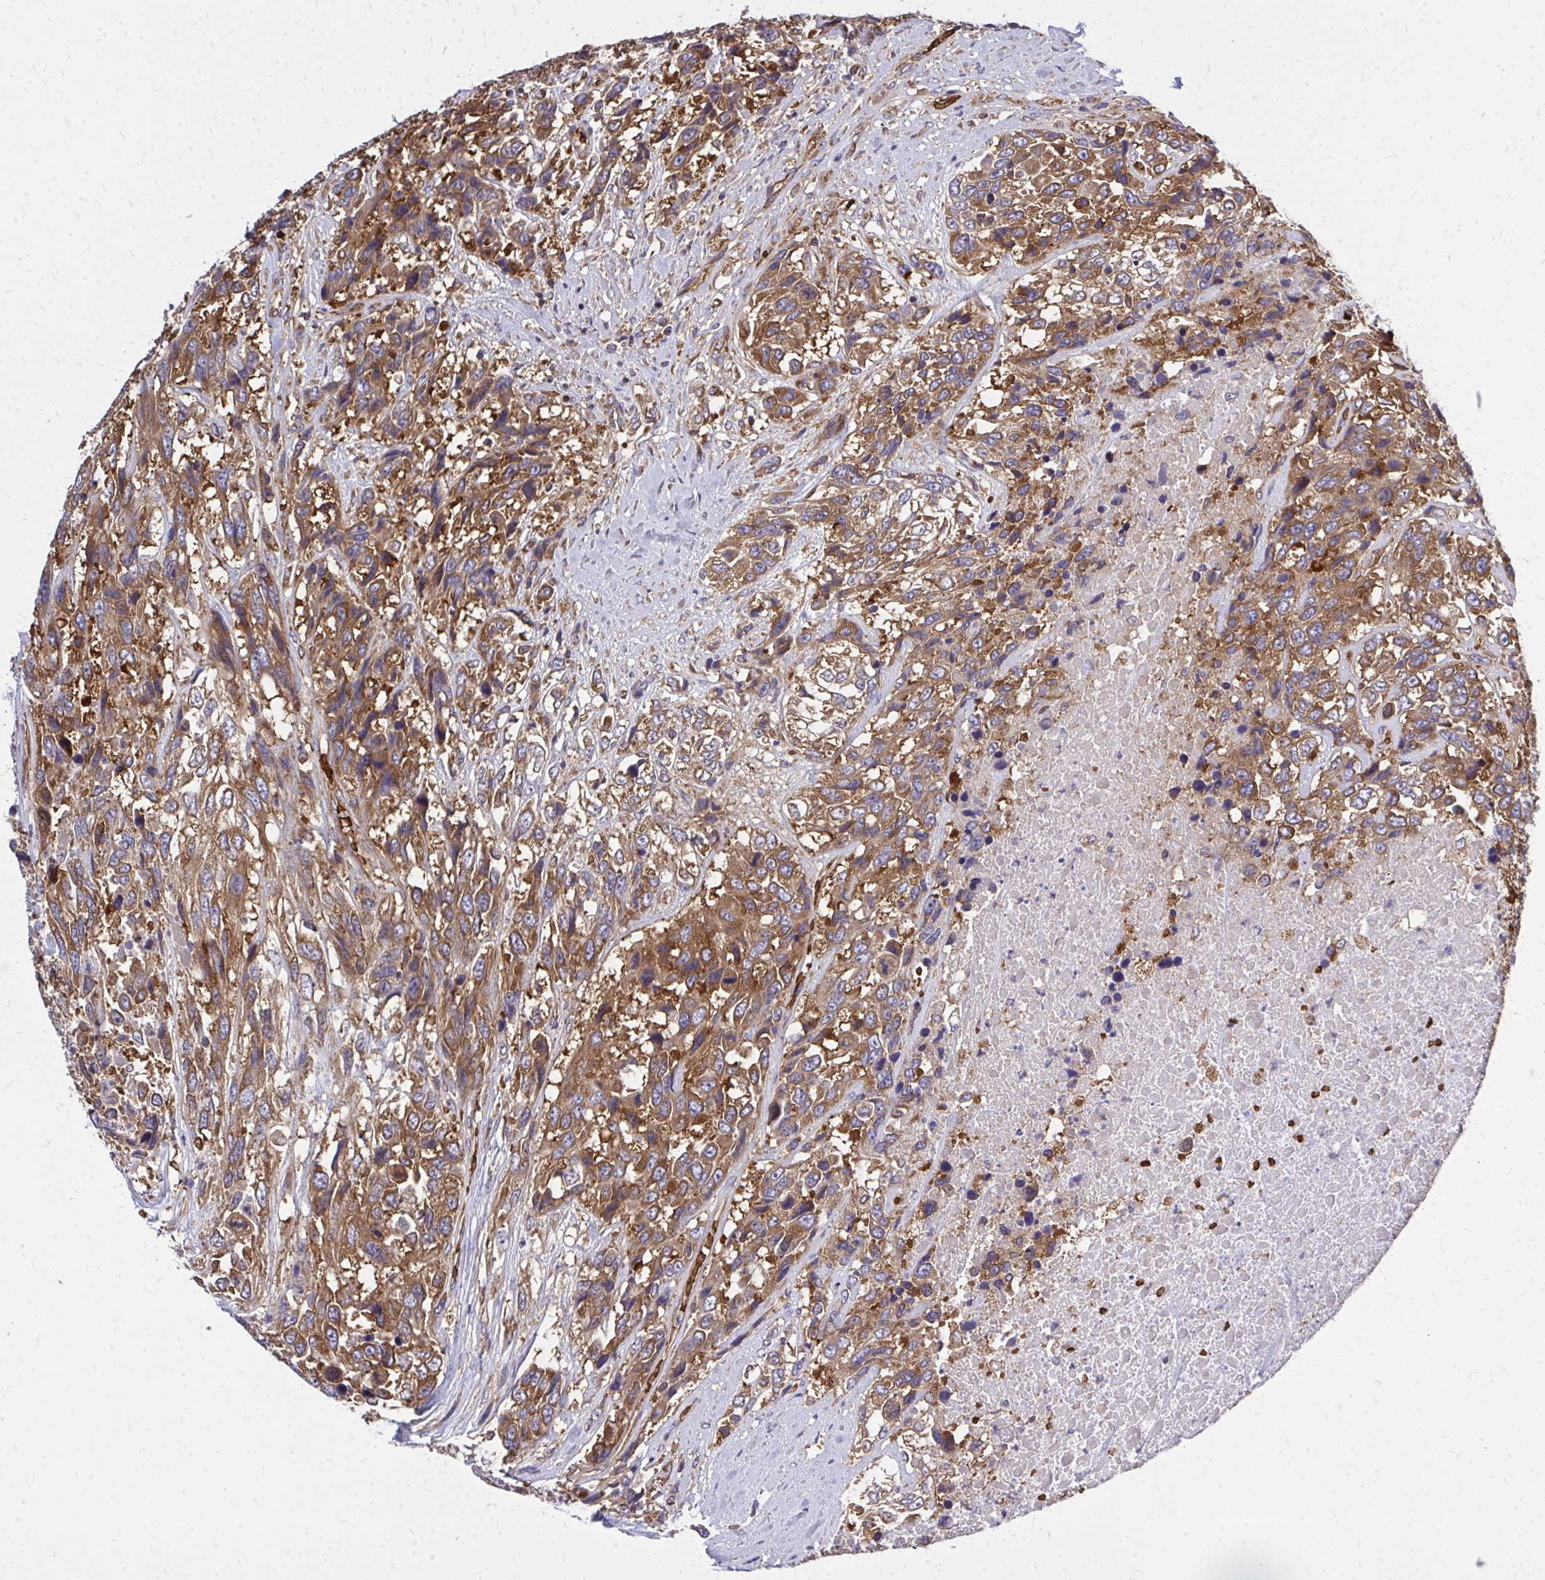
{"staining": {"intensity": "moderate", "quantity": ">75%", "location": "cytoplasmic/membranous"}, "tissue": "urothelial cancer", "cell_type": "Tumor cells", "image_type": "cancer", "snomed": [{"axis": "morphology", "description": "Urothelial carcinoma, High grade"}, {"axis": "topography", "description": "Urinary bladder"}], "caption": "A histopathology image of human urothelial cancer stained for a protein exhibits moderate cytoplasmic/membranous brown staining in tumor cells.", "gene": "PDK4", "patient": {"sex": "female", "age": 70}}